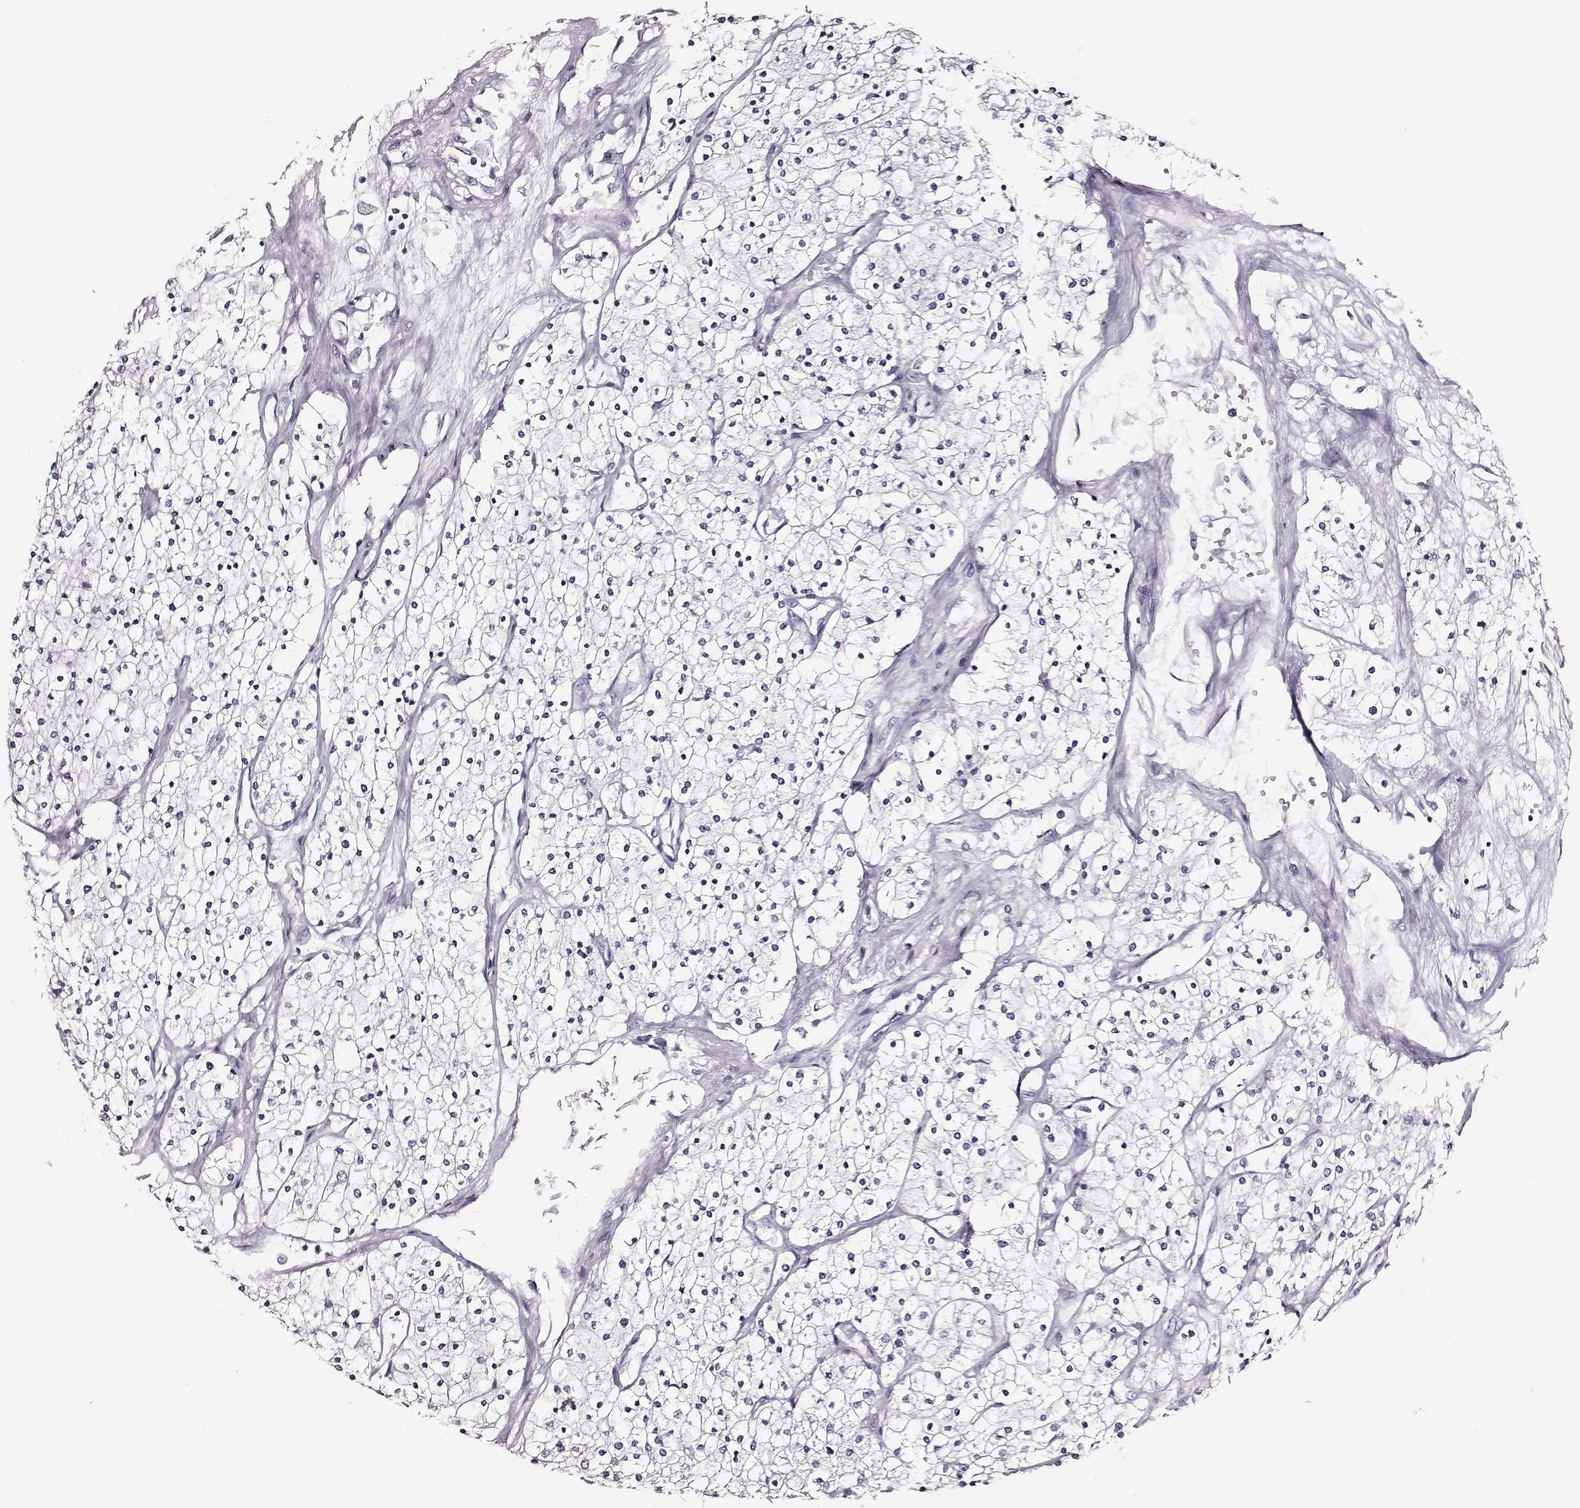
{"staining": {"intensity": "negative", "quantity": "none", "location": "none"}, "tissue": "renal cancer", "cell_type": "Tumor cells", "image_type": "cancer", "snomed": [{"axis": "morphology", "description": "Adenocarcinoma, NOS"}, {"axis": "topography", "description": "Kidney"}], "caption": "Immunohistochemistry histopathology image of neoplastic tissue: renal cancer (adenocarcinoma) stained with DAB exhibits no significant protein expression in tumor cells.", "gene": "DPEP1", "patient": {"sex": "male", "age": 80}}